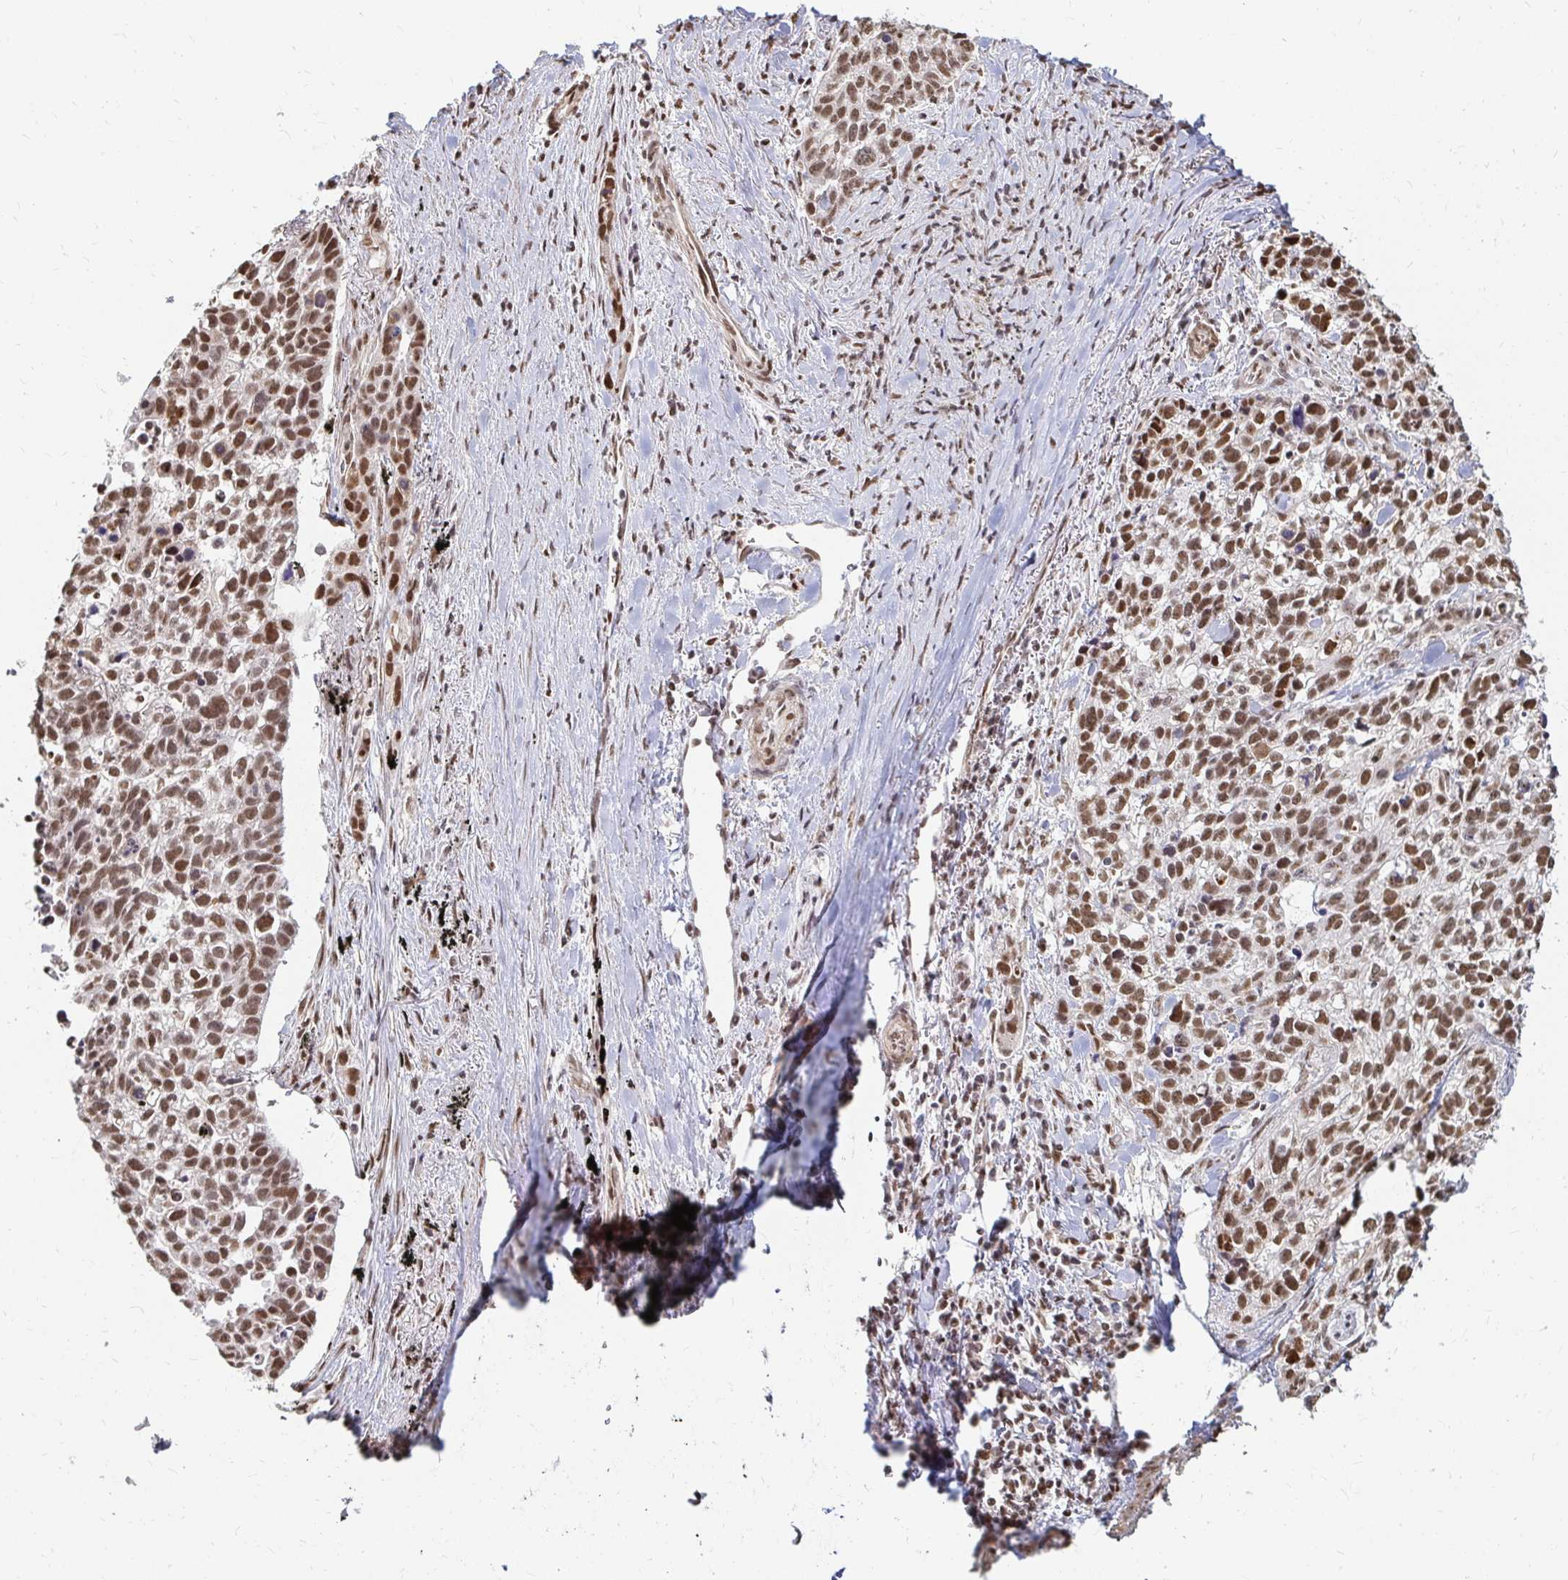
{"staining": {"intensity": "strong", "quantity": ">75%", "location": "nuclear"}, "tissue": "lung cancer", "cell_type": "Tumor cells", "image_type": "cancer", "snomed": [{"axis": "morphology", "description": "Squamous cell carcinoma, NOS"}, {"axis": "topography", "description": "Lung"}], "caption": "DAB (3,3'-diaminobenzidine) immunohistochemical staining of lung cancer displays strong nuclear protein positivity in approximately >75% of tumor cells. (IHC, brightfield microscopy, high magnification).", "gene": "HNRNPU", "patient": {"sex": "male", "age": 74}}